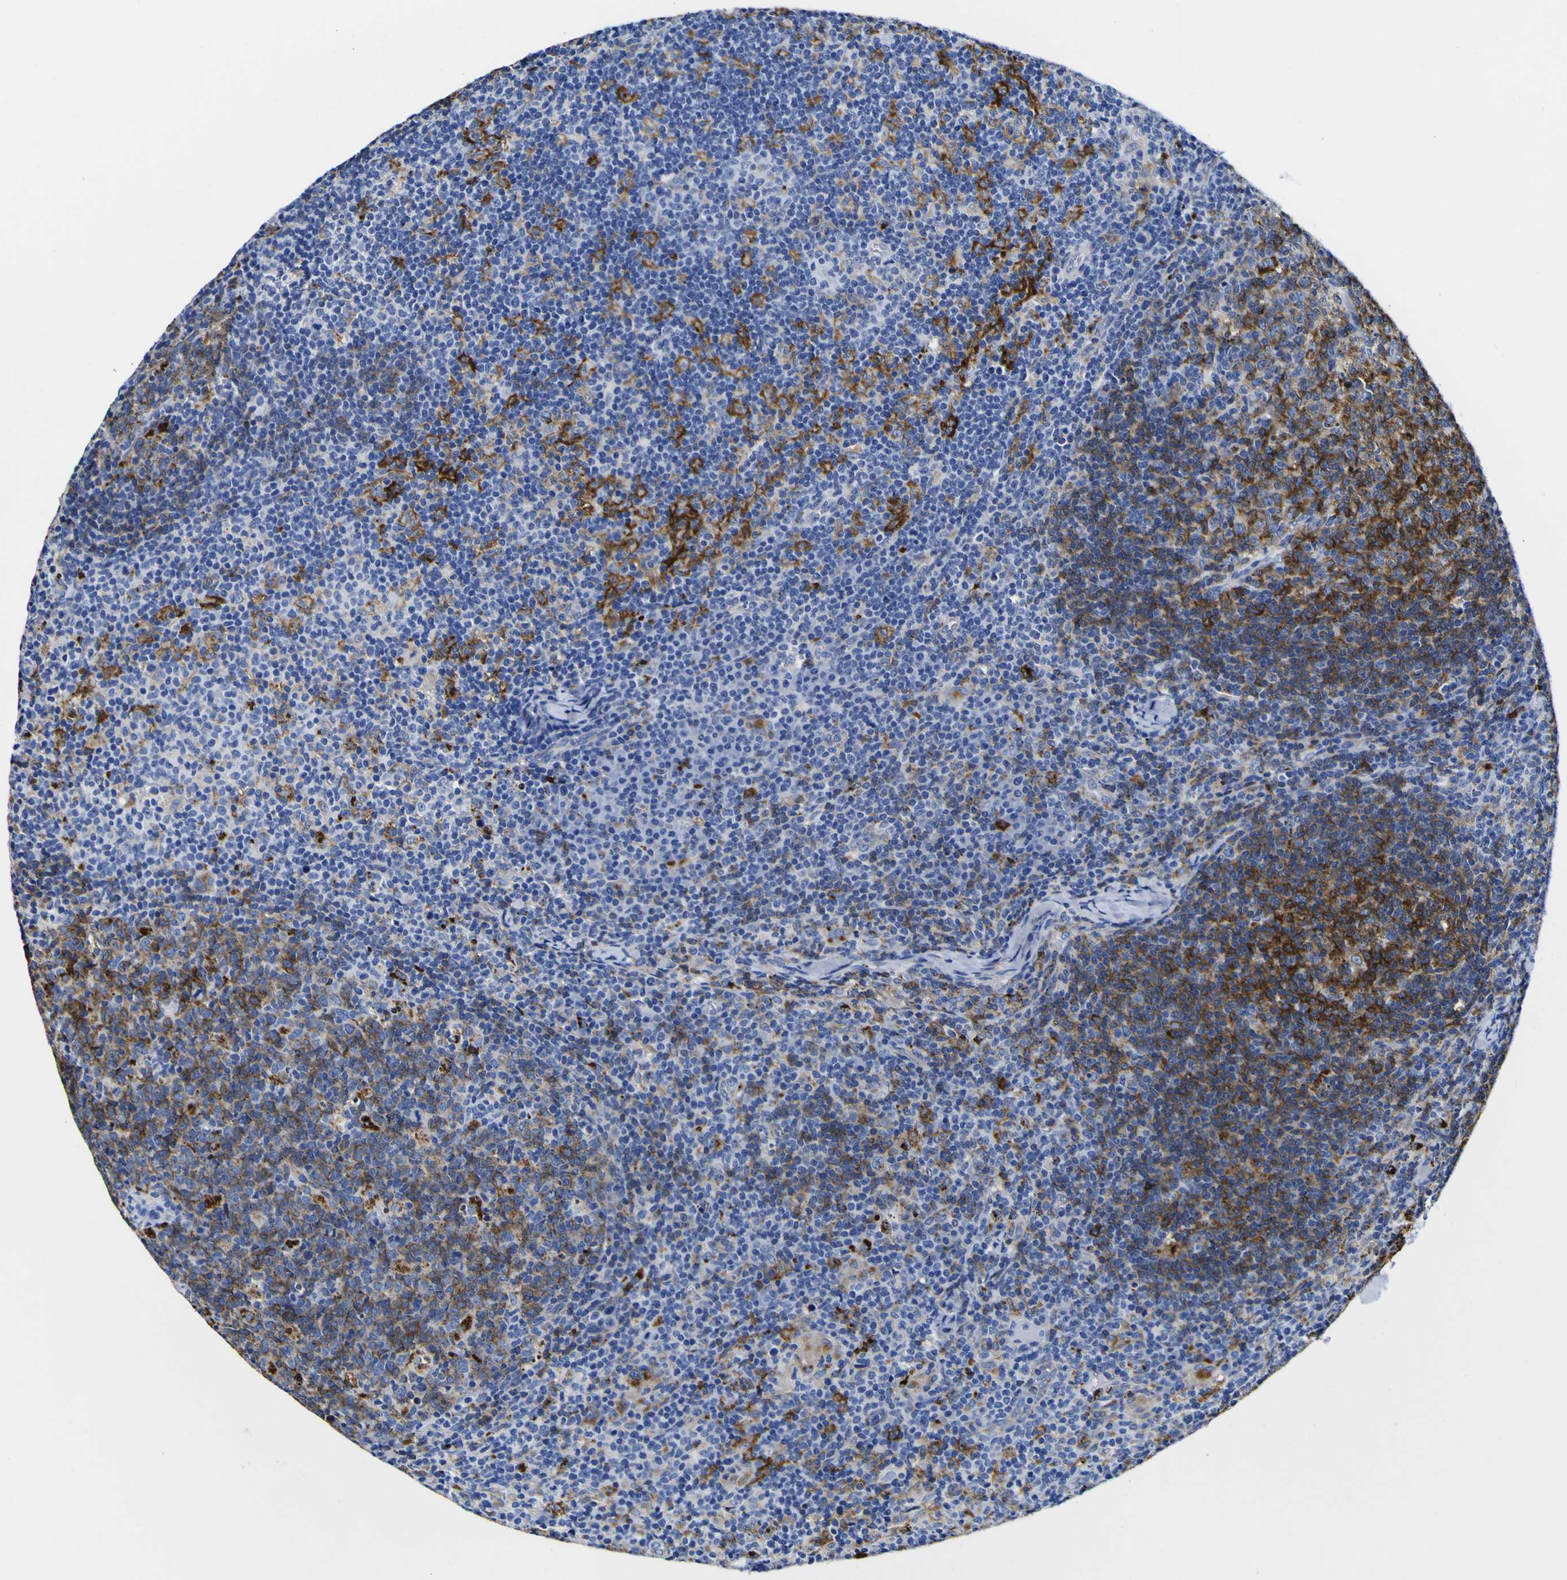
{"staining": {"intensity": "strong", "quantity": "25%-75%", "location": "cytoplasmic/membranous"}, "tissue": "lymph node", "cell_type": "Germinal center cells", "image_type": "normal", "snomed": [{"axis": "morphology", "description": "Normal tissue, NOS"}, {"axis": "morphology", "description": "Inflammation, NOS"}, {"axis": "topography", "description": "Lymph node"}], "caption": "Immunohistochemical staining of normal human lymph node shows 25%-75% levels of strong cytoplasmic/membranous protein staining in about 25%-75% of germinal center cells.", "gene": "HLA", "patient": {"sex": "male", "age": 55}}